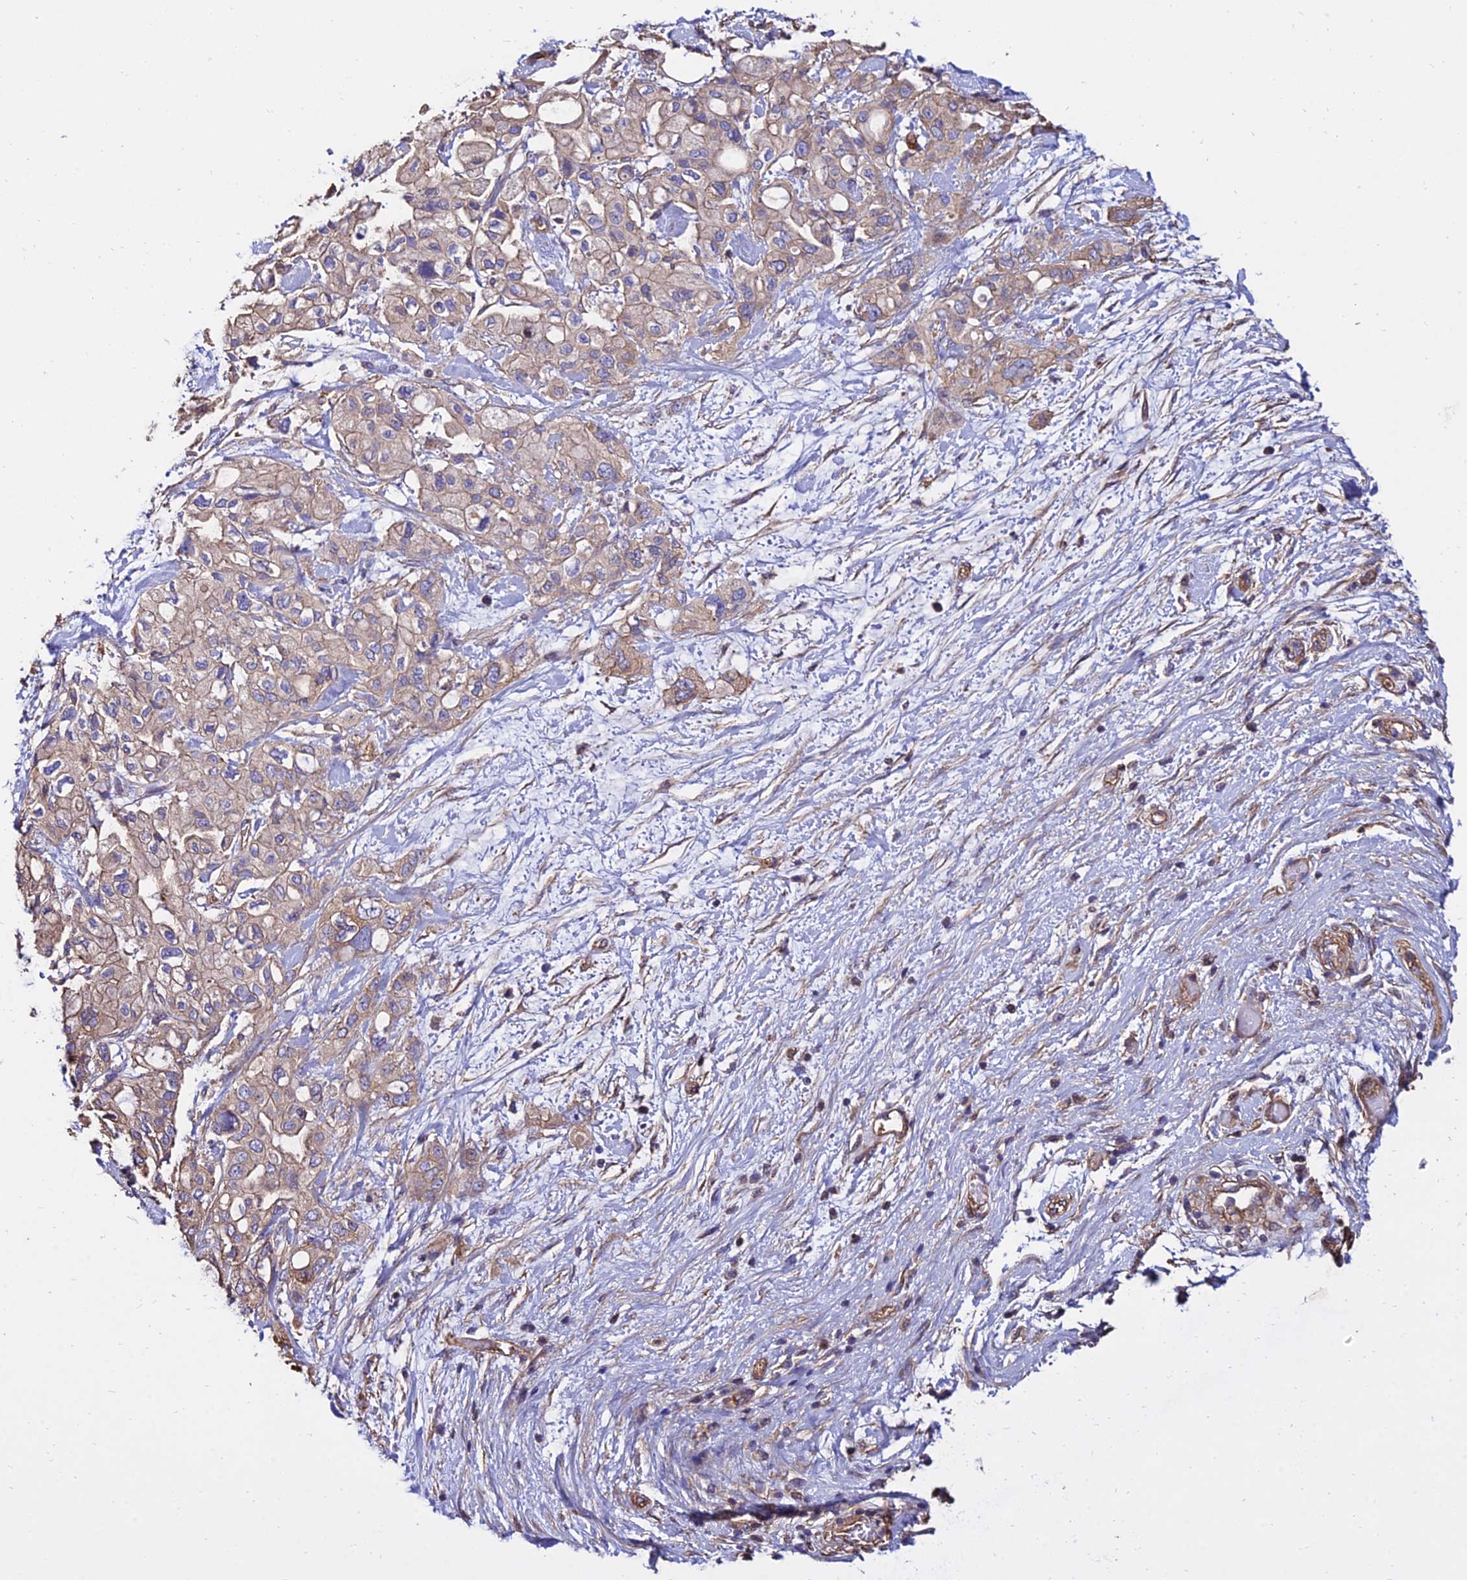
{"staining": {"intensity": "weak", "quantity": ">75%", "location": "cytoplasmic/membranous"}, "tissue": "pancreatic cancer", "cell_type": "Tumor cells", "image_type": "cancer", "snomed": [{"axis": "morphology", "description": "Inflammation, NOS"}, {"axis": "morphology", "description": "Adenocarcinoma, NOS"}, {"axis": "topography", "description": "Pancreas"}], "caption": "The micrograph demonstrates immunohistochemical staining of pancreatic cancer (adenocarcinoma). There is weak cytoplasmic/membranous positivity is seen in about >75% of tumor cells.", "gene": "CALM2", "patient": {"sex": "female", "age": 56}}